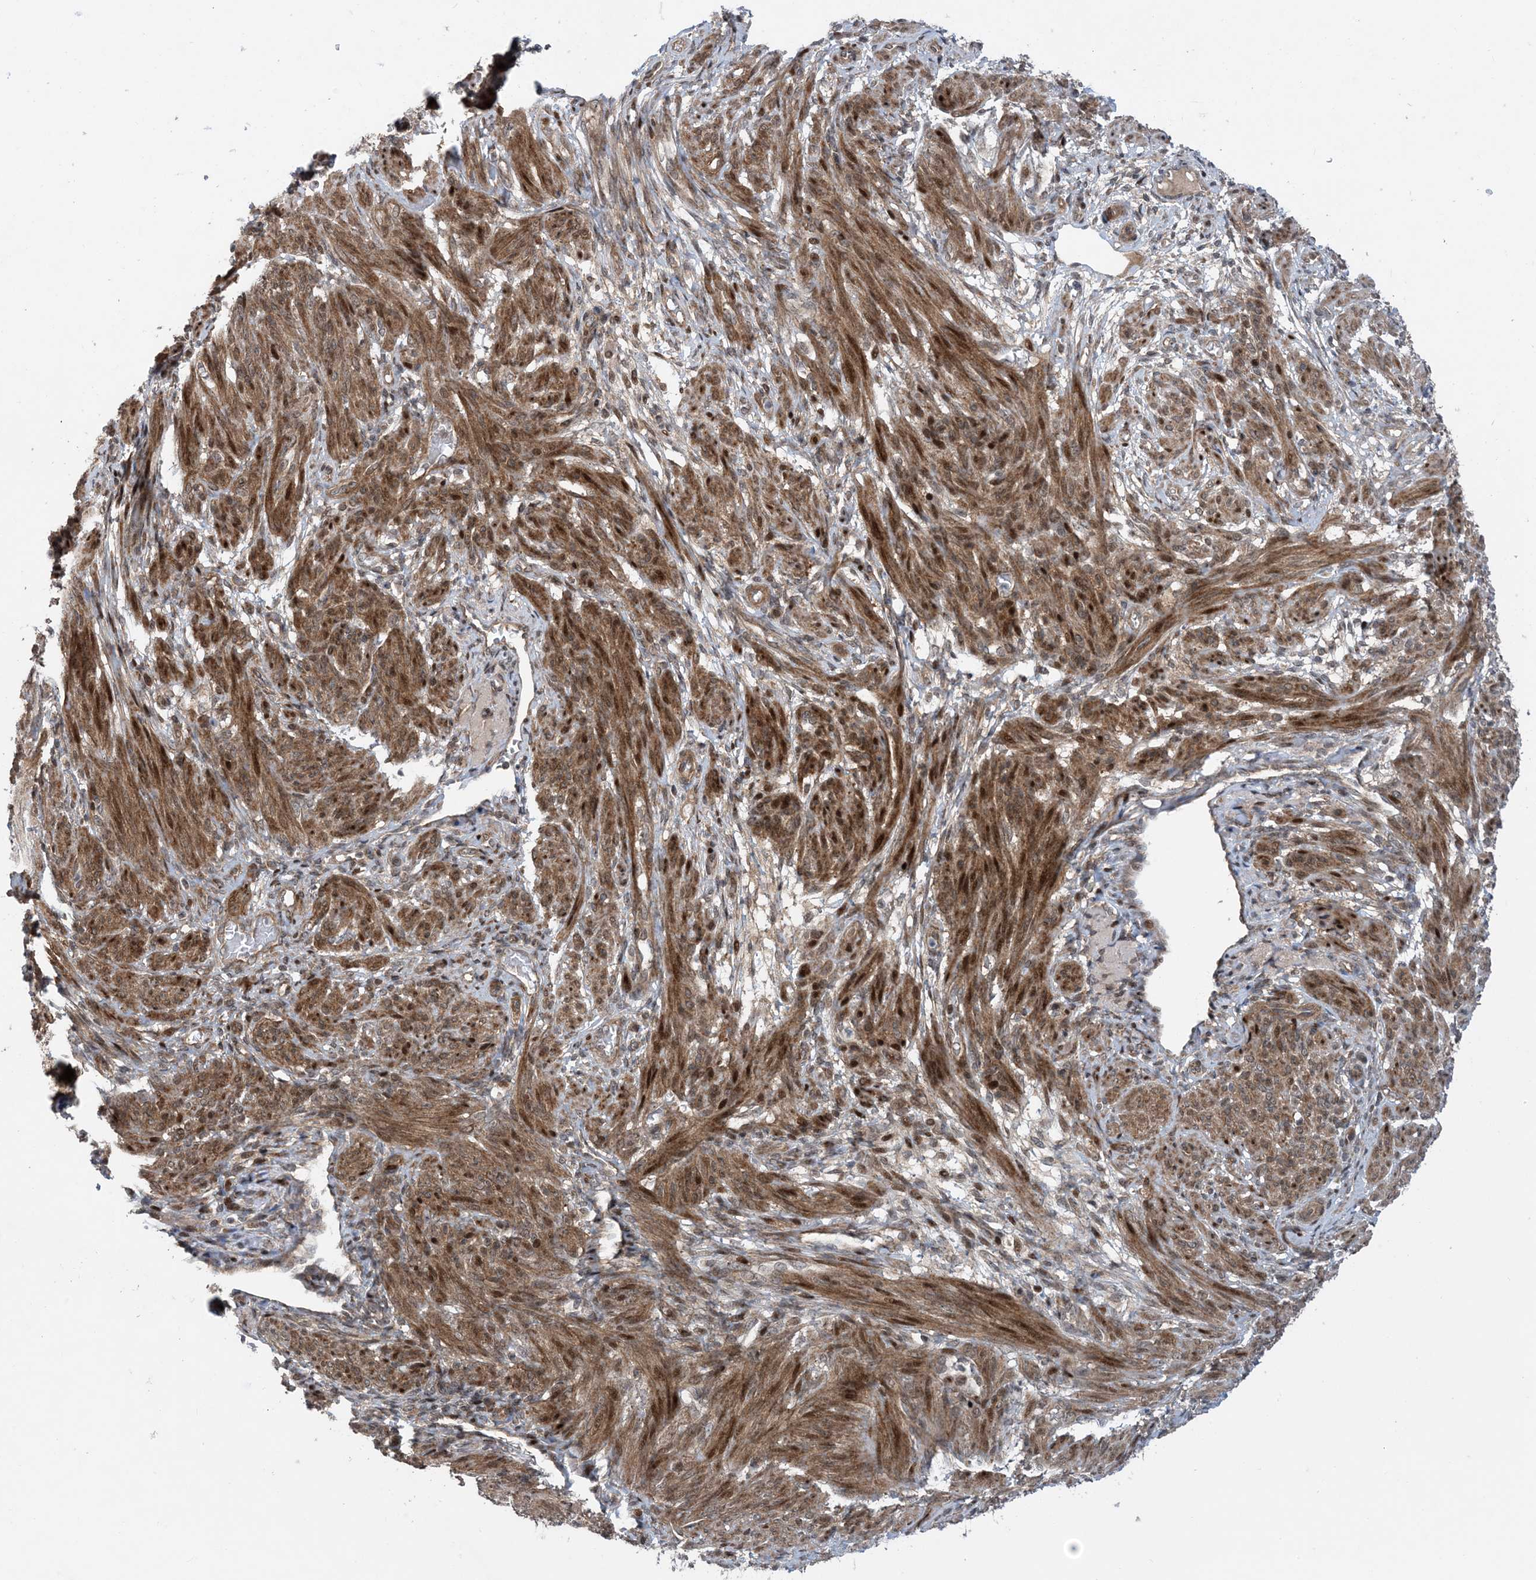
{"staining": {"intensity": "moderate", "quantity": ">75%", "location": "cytoplasmic/membranous,nuclear"}, "tissue": "smooth muscle", "cell_type": "Smooth muscle cells", "image_type": "normal", "snomed": [{"axis": "morphology", "description": "Normal tissue, NOS"}, {"axis": "topography", "description": "Smooth muscle"}], "caption": "A high-resolution histopathology image shows IHC staining of normal smooth muscle, which demonstrates moderate cytoplasmic/membranous,nuclear positivity in approximately >75% of smooth muscle cells.", "gene": "HEMK1", "patient": {"sex": "female", "age": 39}}